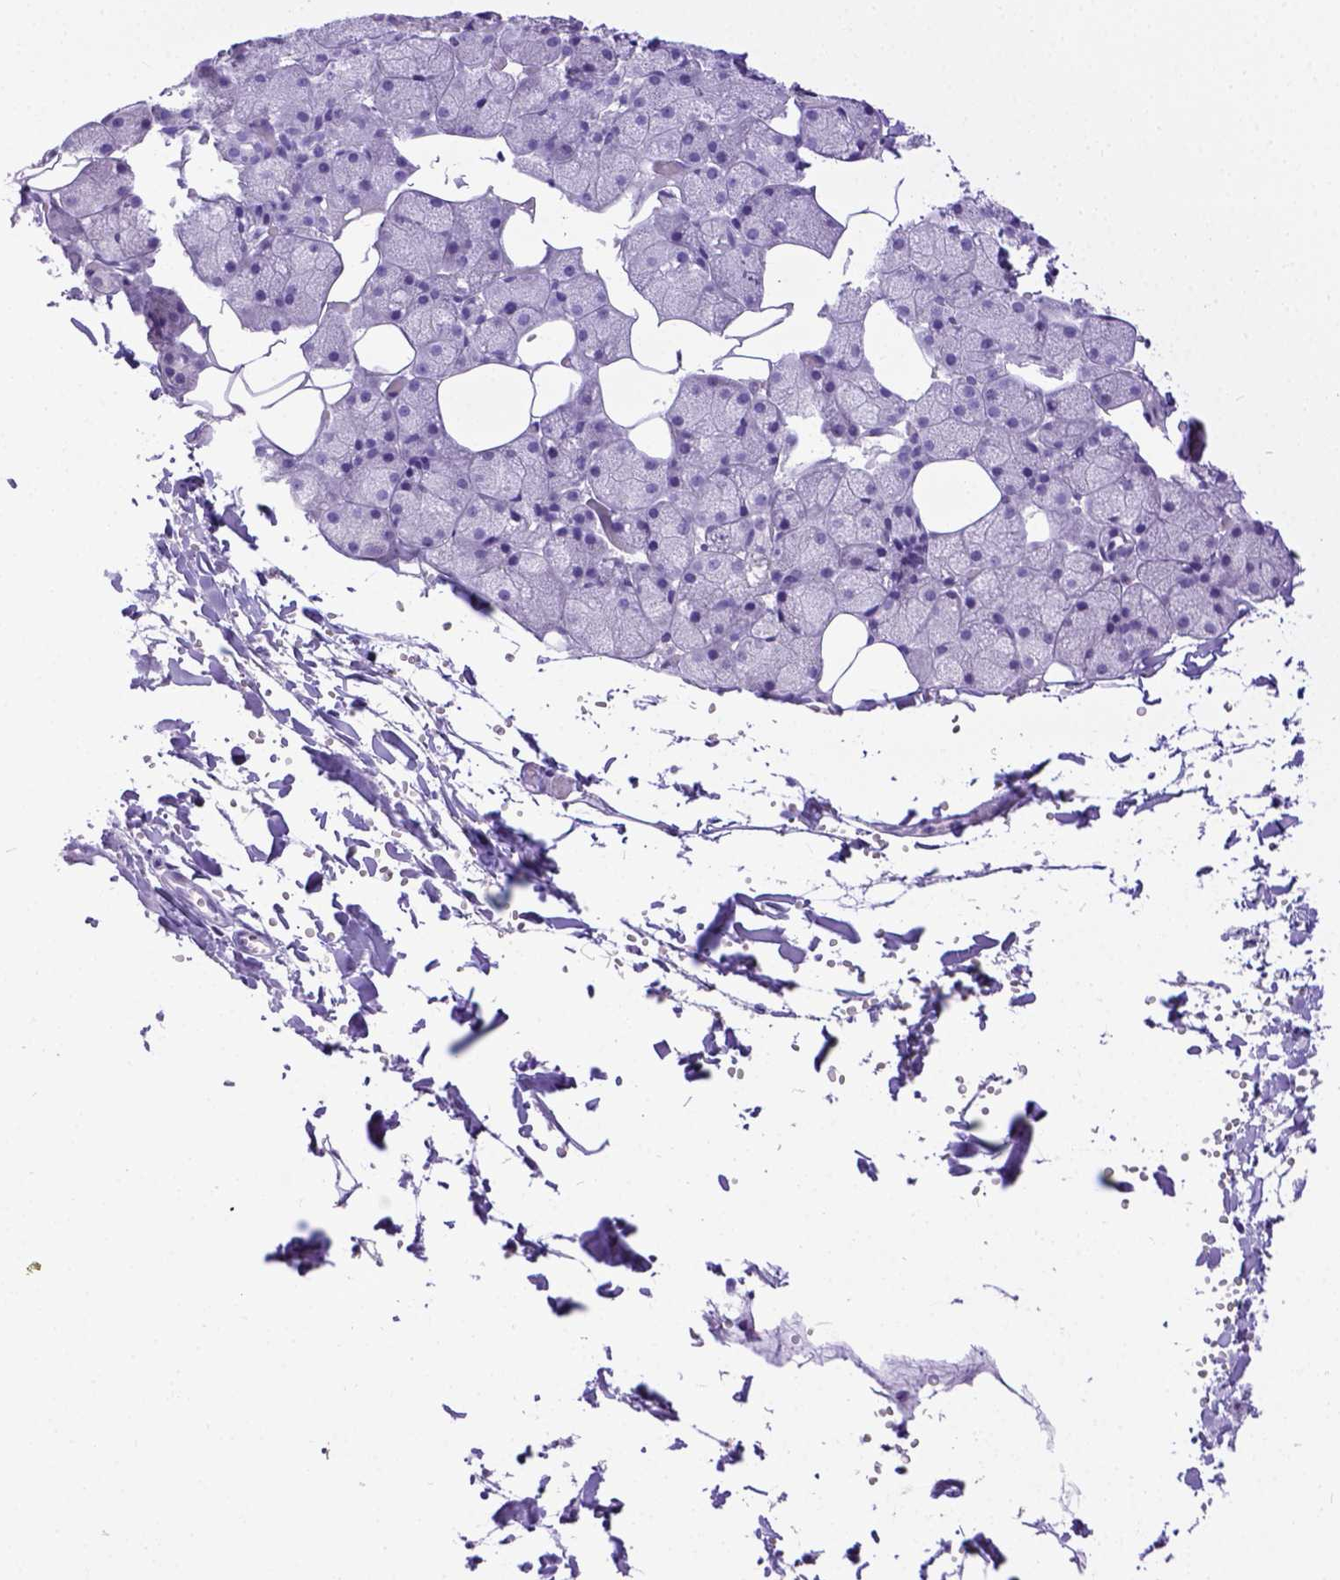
{"staining": {"intensity": "negative", "quantity": "none", "location": "none"}, "tissue": "salivary gland", "cell_type": "Glandular cells", "image_type": "normal", "snomed": [{"axis": "morphology", "description": "Normal tissue, NOS"}, {"axis": "topography", "description": "Salivary gland"}], "caption": "A photomicrograph of human salivary gland is negative for staining in glandular cells.", "gene": "ESR1", "patient": {"sex": "male", "age": 38}}